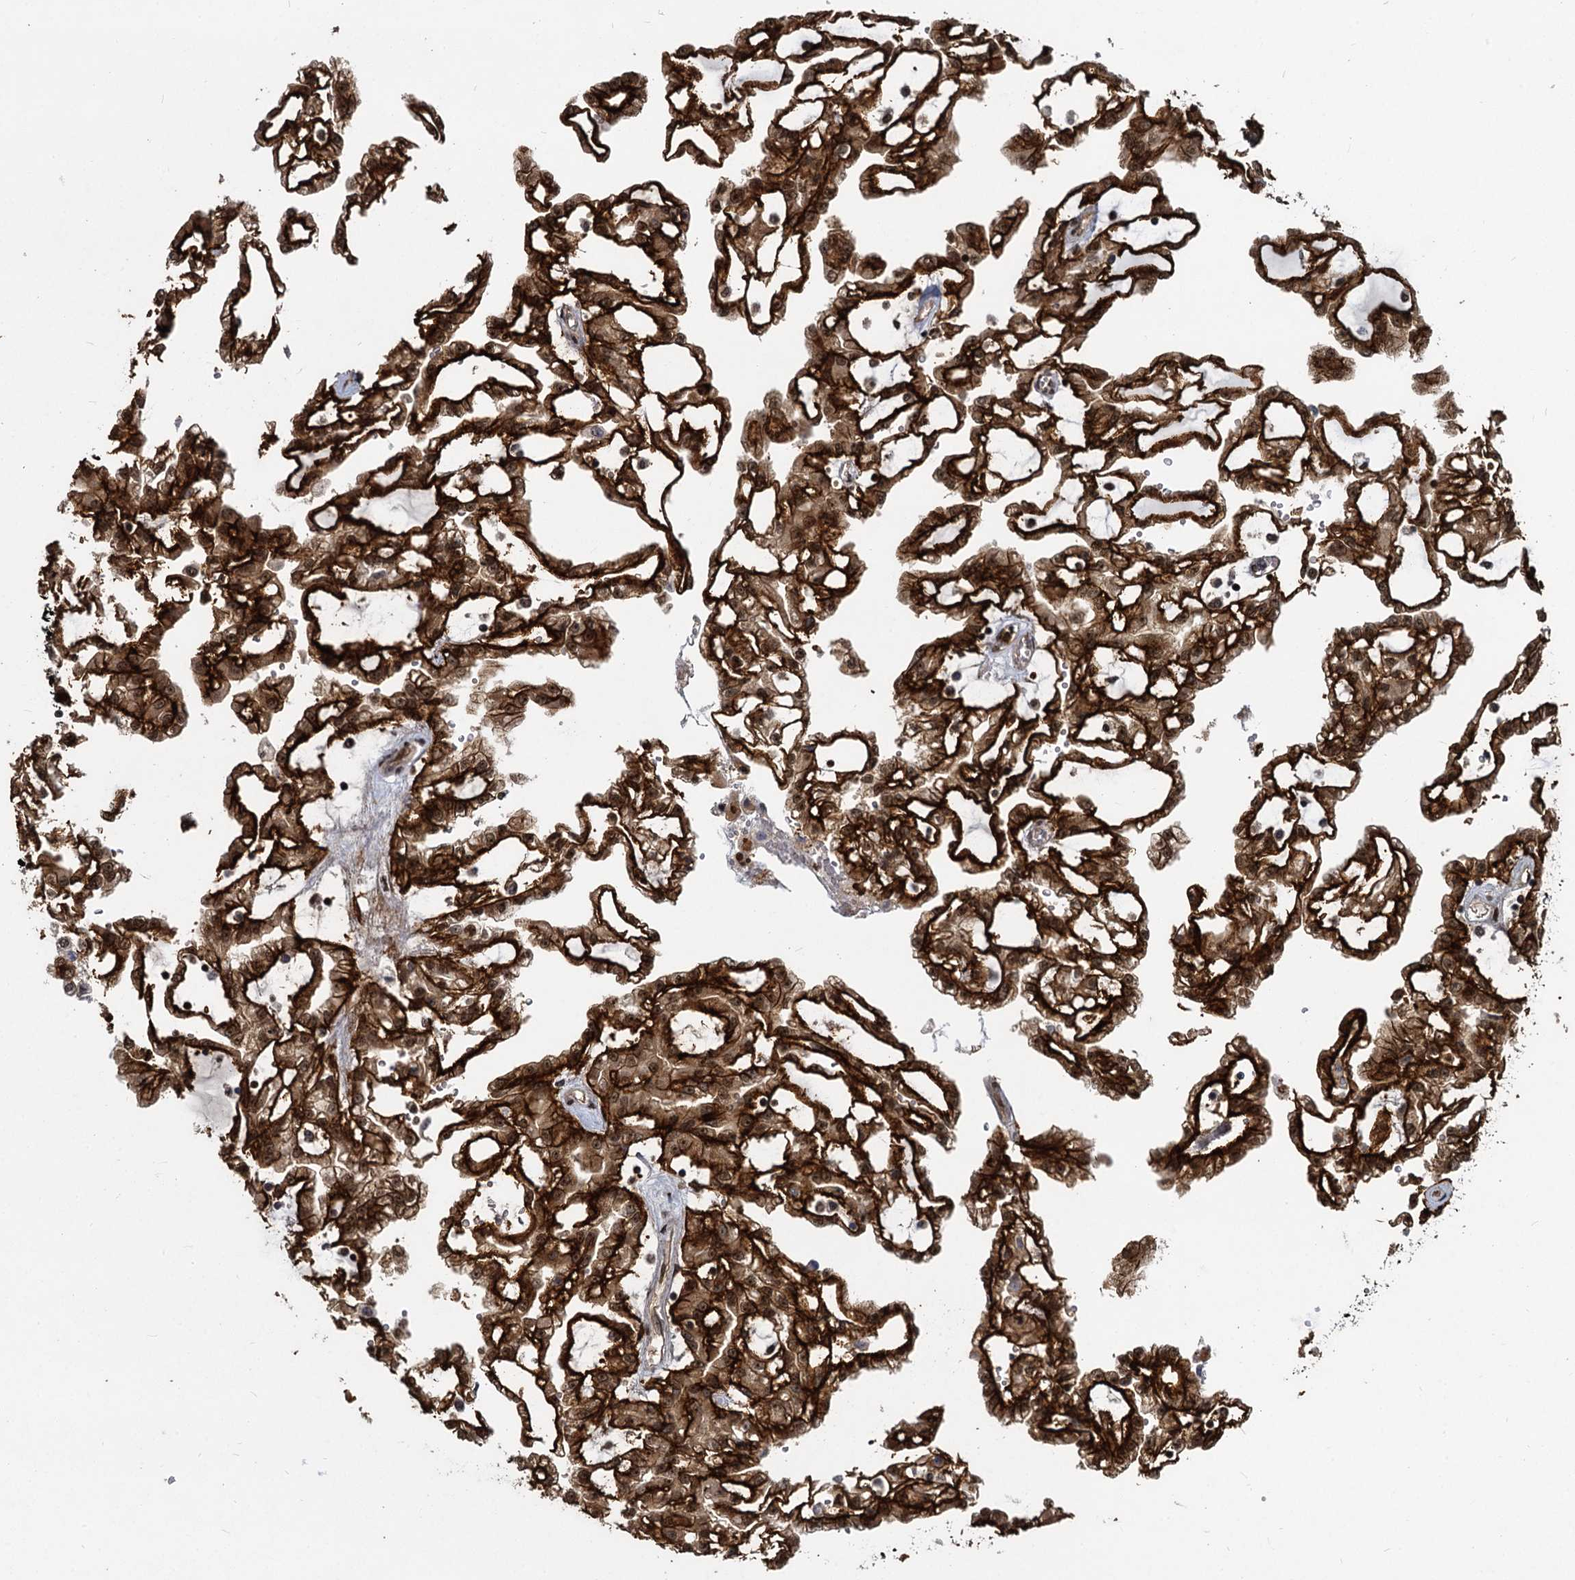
{"staining": {"intensity": "strong", "quantity": ">75%", "location": "cytoplasmic/membranous,nuclear"}, "tissue": "renal cancer", "cell_type": "Tumor cells", "image_type": "cancer", "snomed": [{"axis": "morphology", "description": "Adenocarcinoma, NOS"}, {"axis": "topography", "description": "Kidney"}], "caption": "Immunohistochemical staining of human renal cancer exhibits high levels of strong cytoplasmic/membranous and nuclear staining in approximately >75% of tumor cells.", "gene": "ANKRD49", "patient": {"sex": "male", "age": 63}}